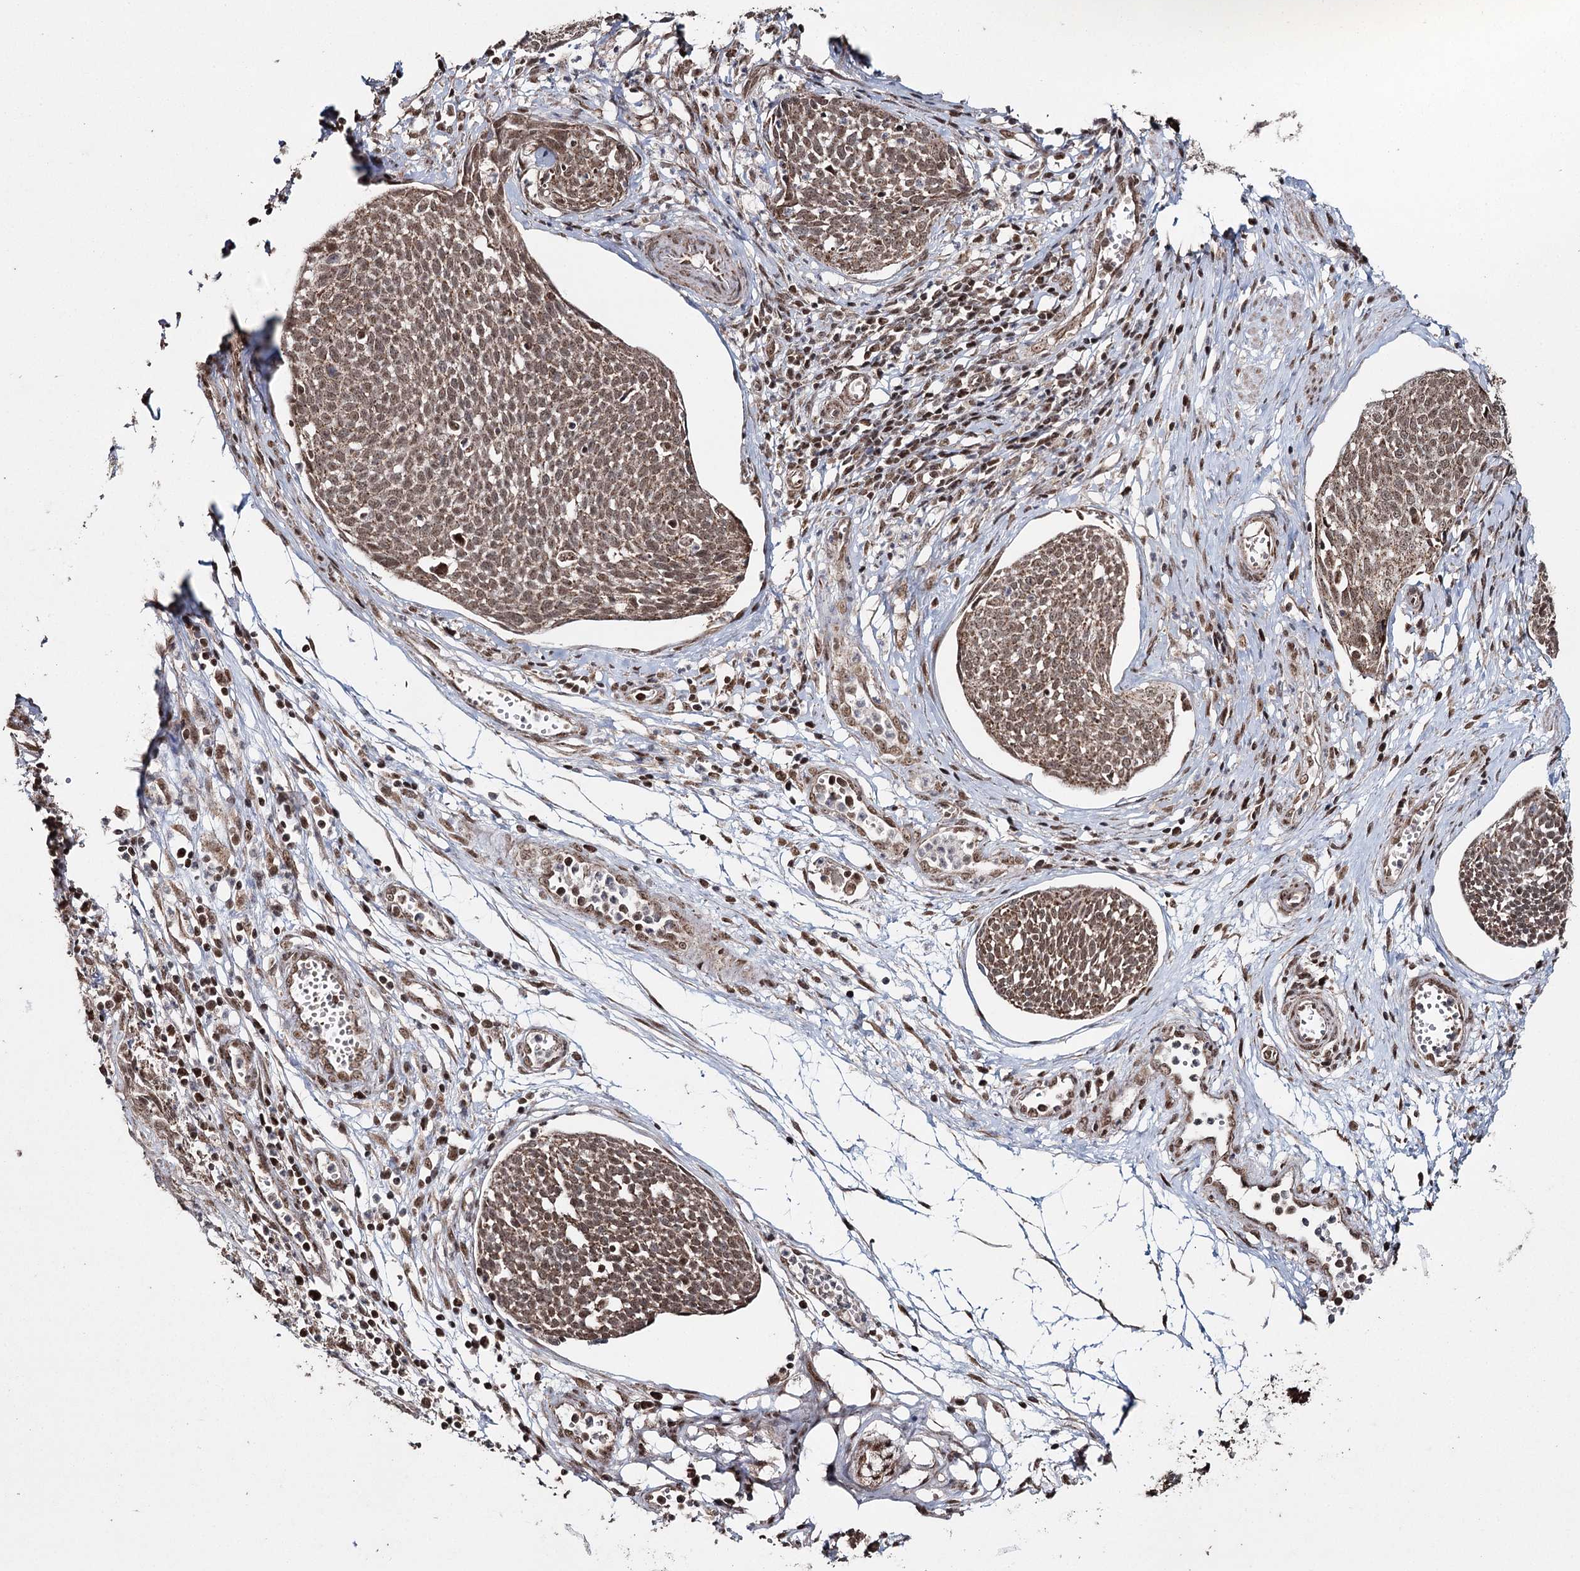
{"staining": {"intensity": "moderate", "quantity": ">75%", "location": "cytoplasmic/membranous,nuclear"}, "tissue": "cervical cancer", "cell_type": "Tumor cells", "image_type": "cancer", "snomed": [{"axis": "morphology", "description": "Squamous cell carcinoma, NOS"}, {"axis": "topography", "description": "Cervix"}], "caption": "Protein expression analysis of human squamous cell carcinoma (cervical) reveals moderate cytoplasmic/membranous and nuclear expression in about >75% of tumor cells. (Stains: DAB in brown, nuclei in blue, Microscopy: brightfield microscopy at high magnification).", "gene": "PDHX", "patient": {"sex": "female", "age": 34}}